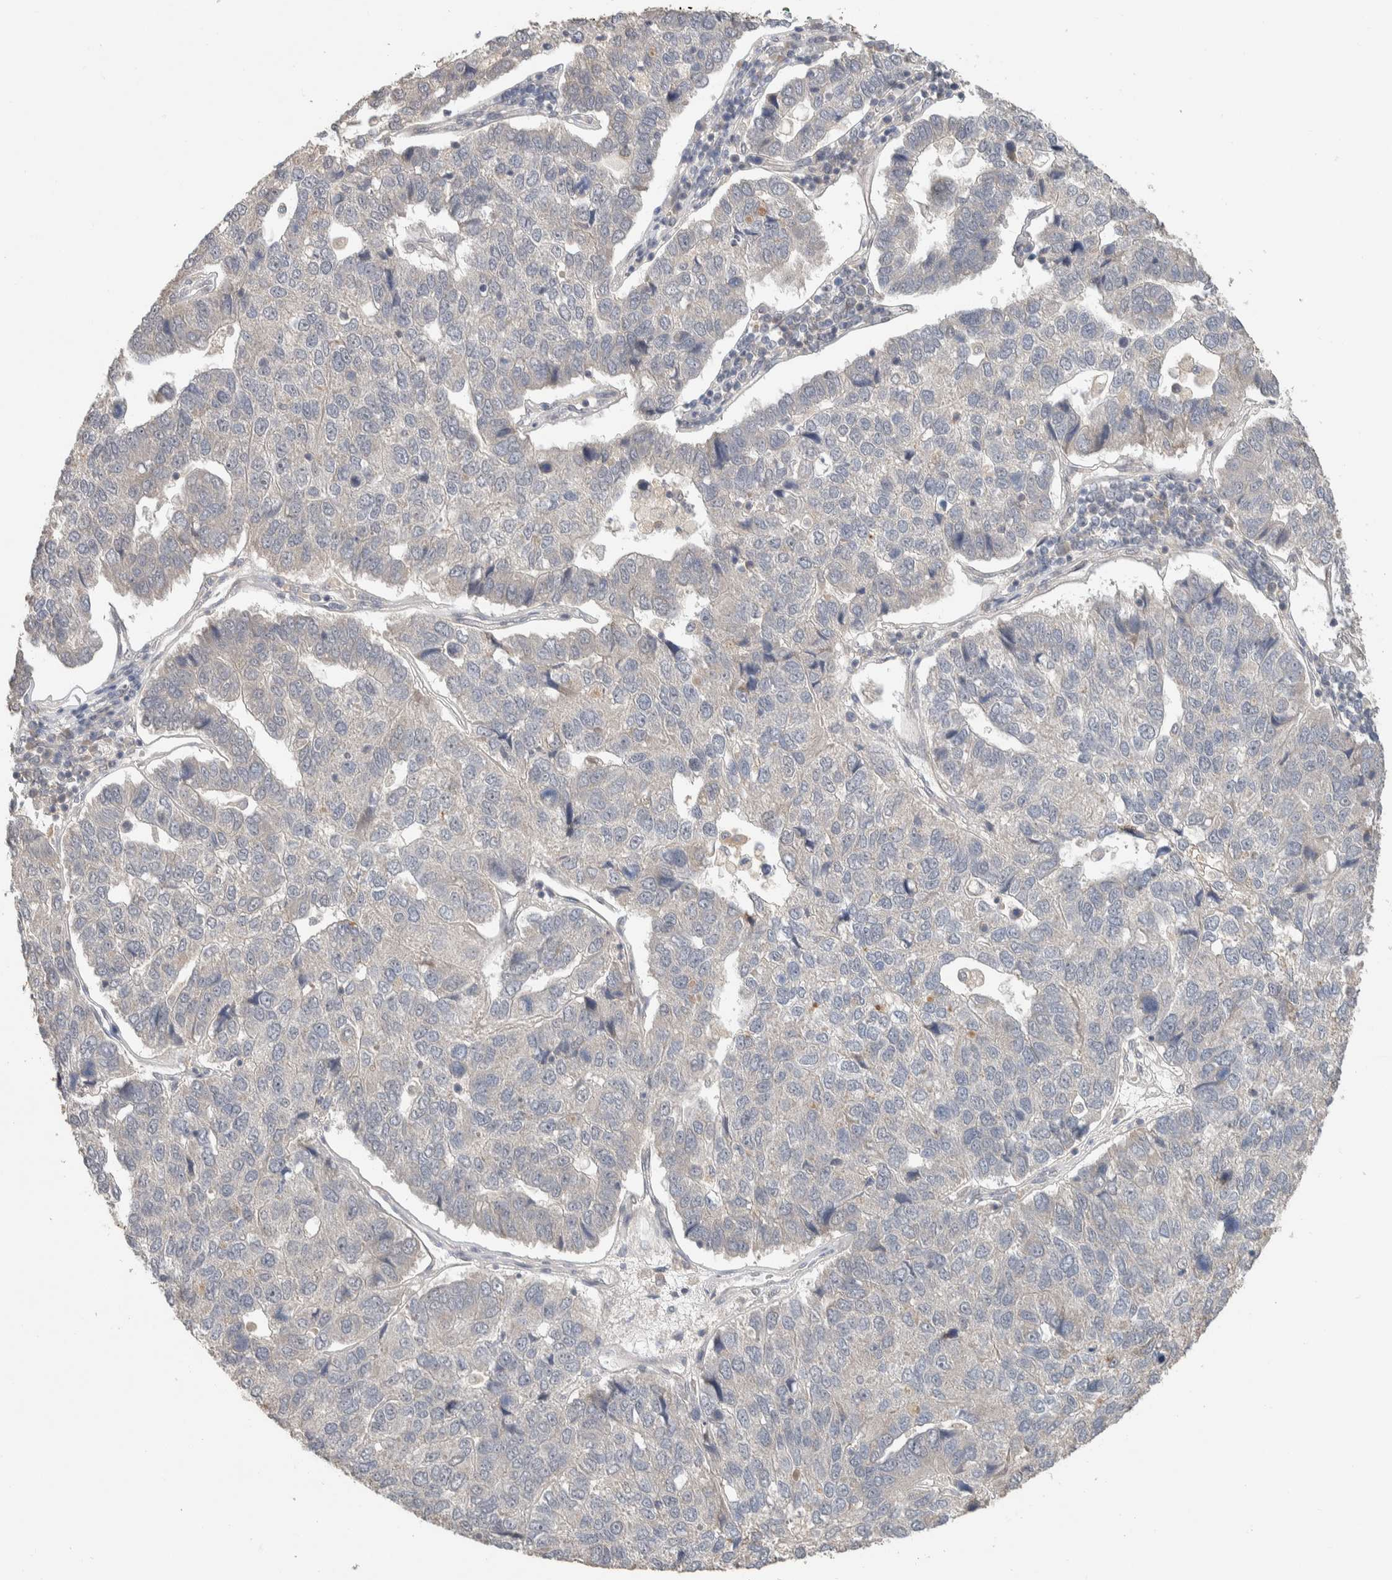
{"staining": {"intensity": "negative", "quantity": "none", "location": "none"}, "tissue": "pancreatic cancer", "cell_type": "Tumor cells", "image_type": "cancer", "snomed": [{"axis": "morphology", "description": "Adenocarcinoma, NOS"}, {"axis": "topography", "description": "Pancreas"}], "caption": "Immunohistochemistry (IHC) image of neoplastic tissue: pancreatic adenocarcinoma stained with DAB (3,3'-diaminobenzidine) shows no significant protein expression in tumor cells.", "gene": "CYSRT1", "patient": {"sex": "female", "age": 61}}